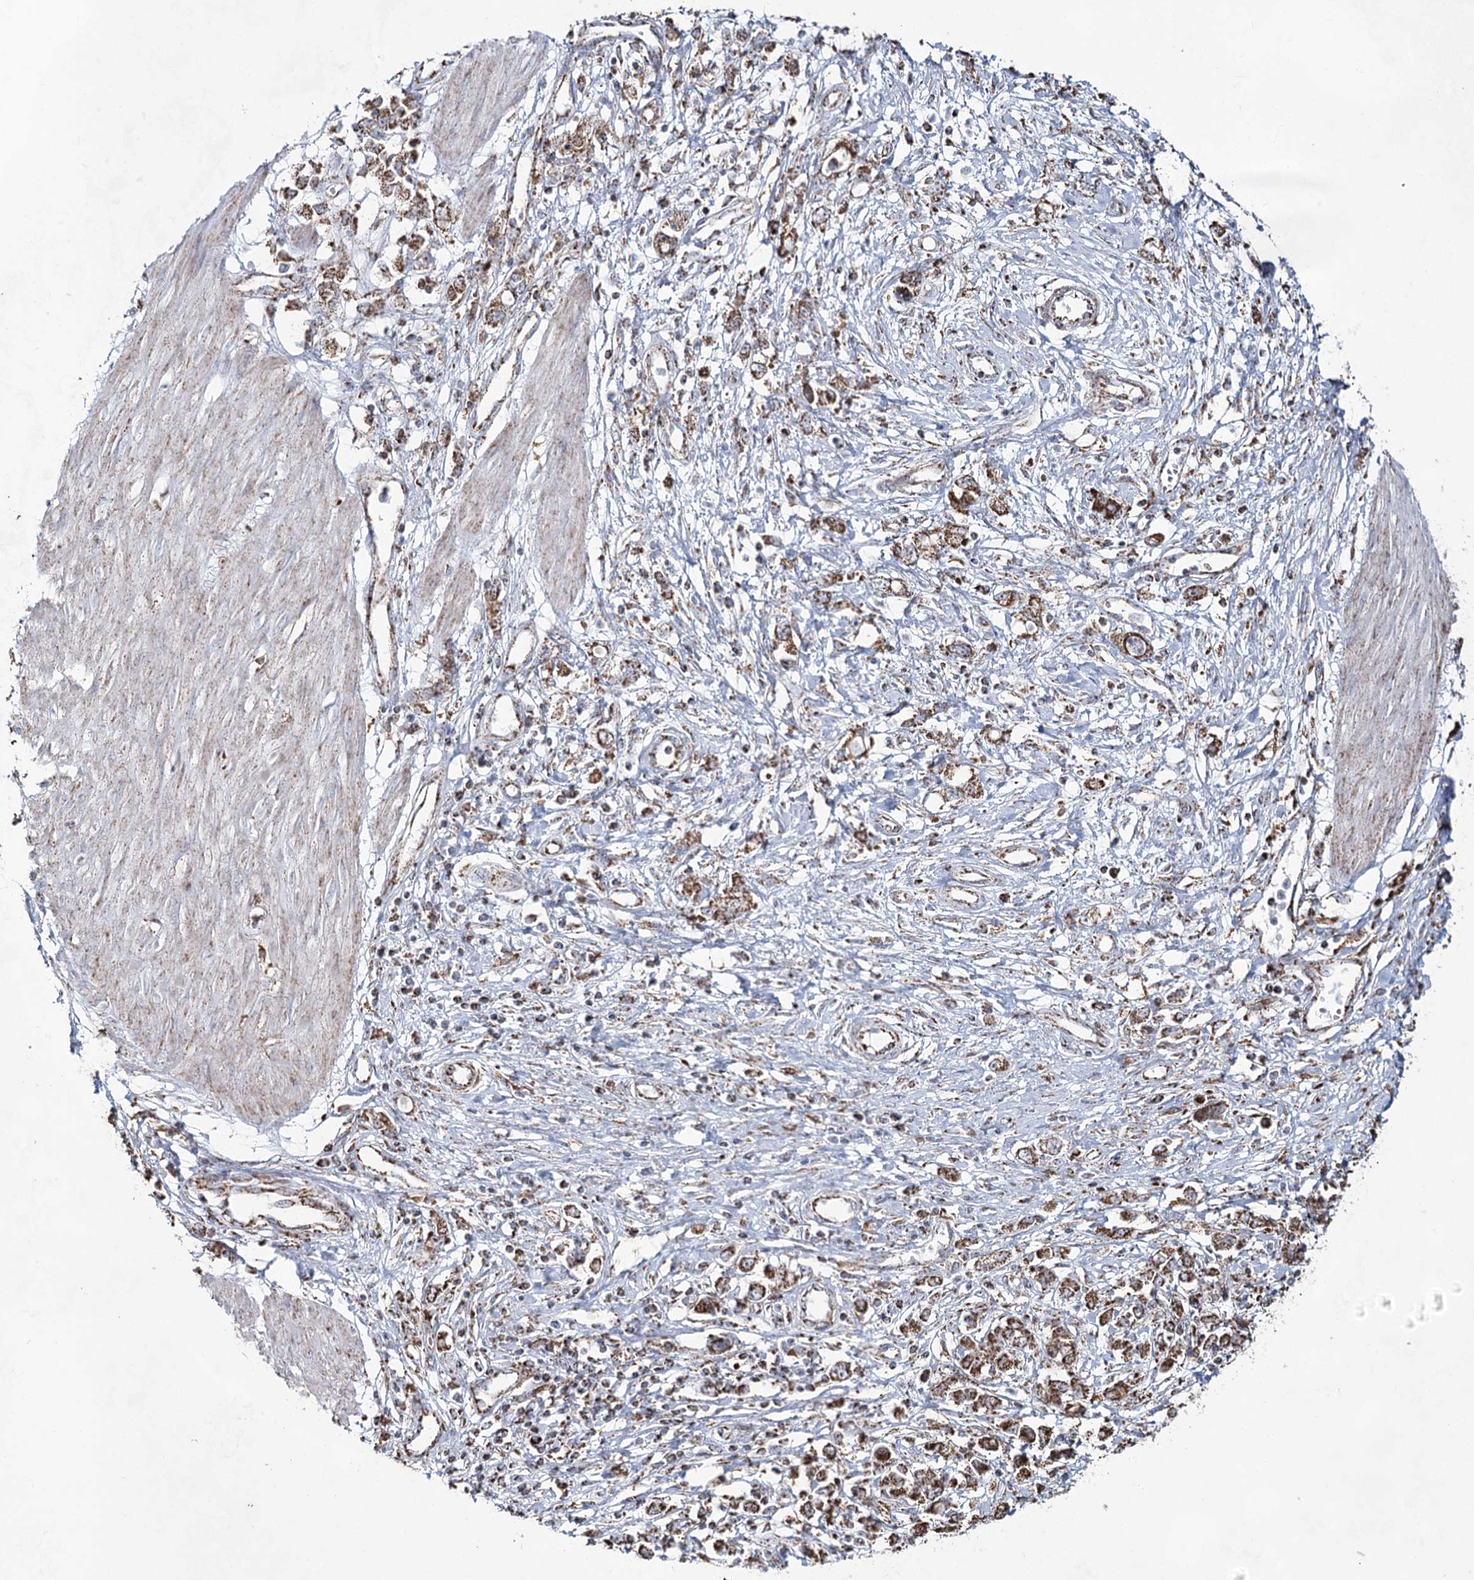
{"staining": {"intensity": "moderate", "quantity": ">75%", "location": "cytoplasmic/membranous"}, "tissue": "stomach cancer", "cell_type": "Tumor cells", "image_type": "cancer", "snomed": [{"axis": "morphology", "description": "Adenocarcinoma, NOS"}, {"axis": "topography", "description": "Stomach"}], "caption": "Stomach adenocarcinoma tissue demonstrates moderate cytoplasmic/membranous staining in approximately >75% of tumor cells, visualized by immunohistochemistry.", "gene": "CWF19L1", "patient": {"sex": "female", "age": 76}}